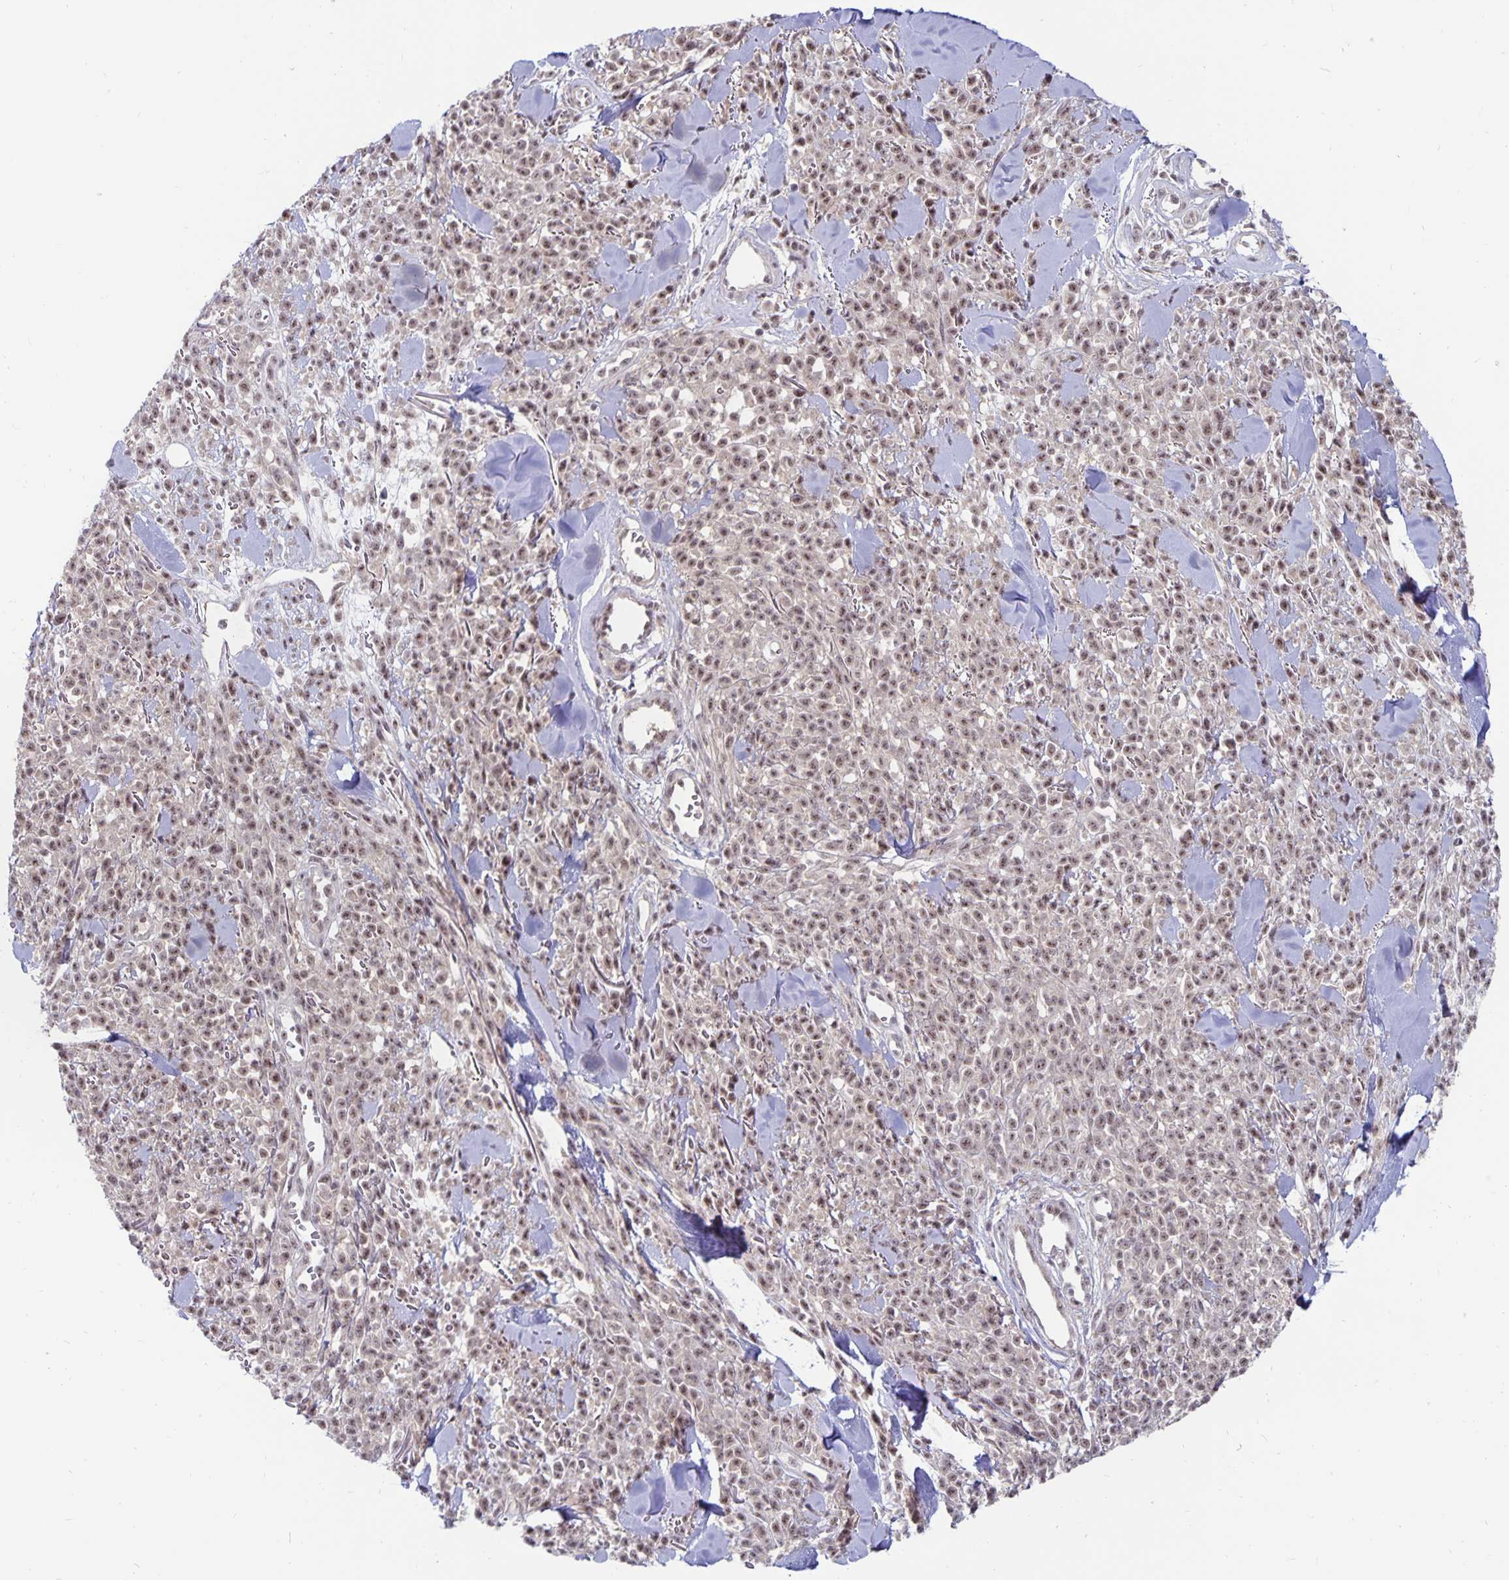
{"staining": {"intensity": "weak", "quantity": ">75%", "location": "nuclear"}, "tissue": "melanoma", "cell_type": "Tumor cells", "image_type": "cancer", "snomed": [{"axis": "morphology", "description": "Malignant melanoma, NOS"}, {"axis": "topography", "description": "Skin"}, {"axis": "topography", "description": "Skin of trunk"}], "caption": "Melanoma stained for a protein (brown) demonstrates weak nuclear positive staining in about >75% of tumor cells.", "gene": "EXOC6B", "patient": {"sex": "male", "age": 74}}